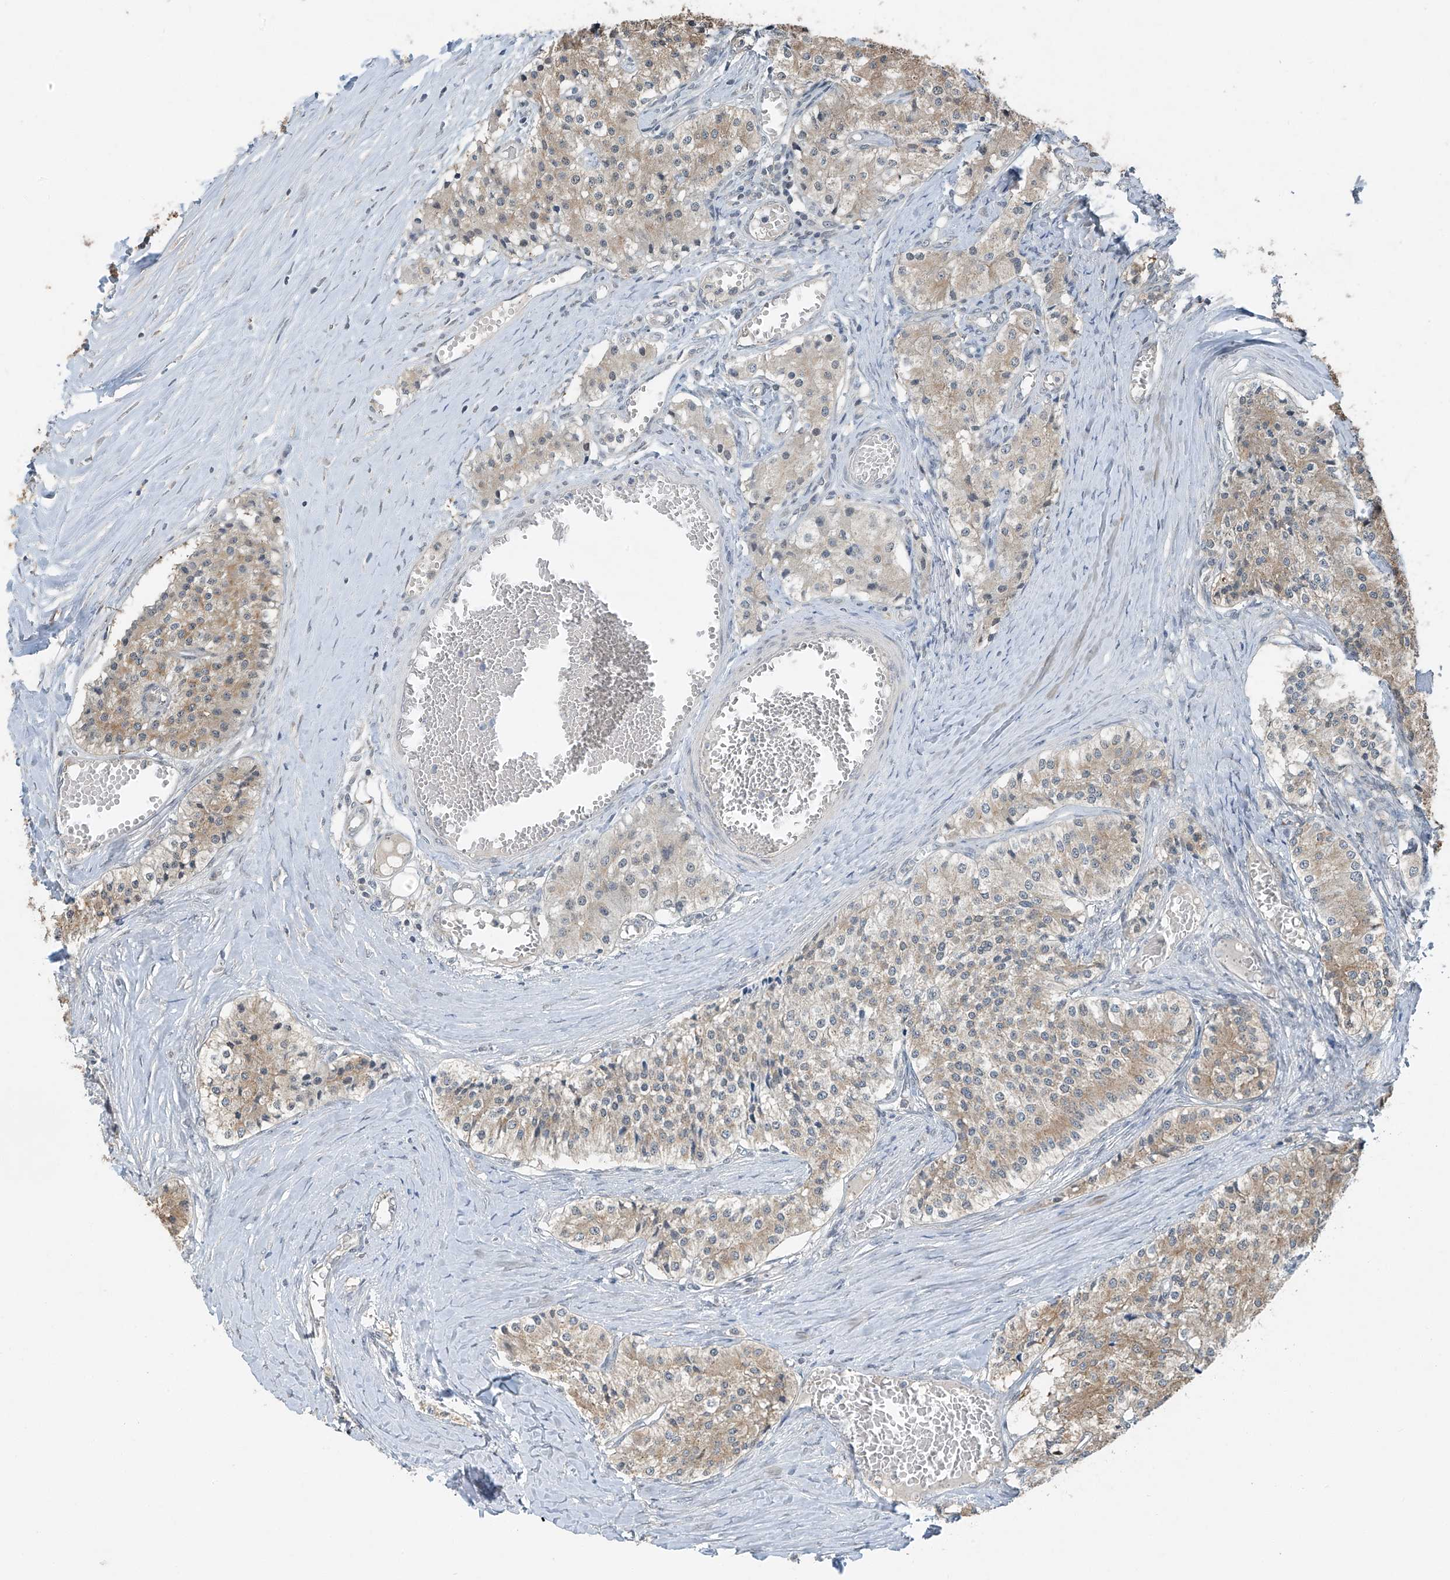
{"staining": {"intensity": "weak", "quantity": "25%-75%", "location": "cytoplasmic/membranous"}, "tissue": "carcinoid", "cell_type": "Tumor cells", "image_type": "cancer", "snomed": [{"axis": "morphology", "description": "Carcinoid, malignant, NOS"}, {"axis": "topography", "description": "Colon"}], "caption": "Immunohistochemistry of carcinoid (malignant) displays low levels of weak cytoplasmic/membranous expression in about 25%-75% of tumor cells. (DAB (3,3'-diaminobenzidine) IHC, brown staining for protein, blue staining for nuclei).", "gene": "TAF8", "patient": {"sex": "female", "age": 52}}